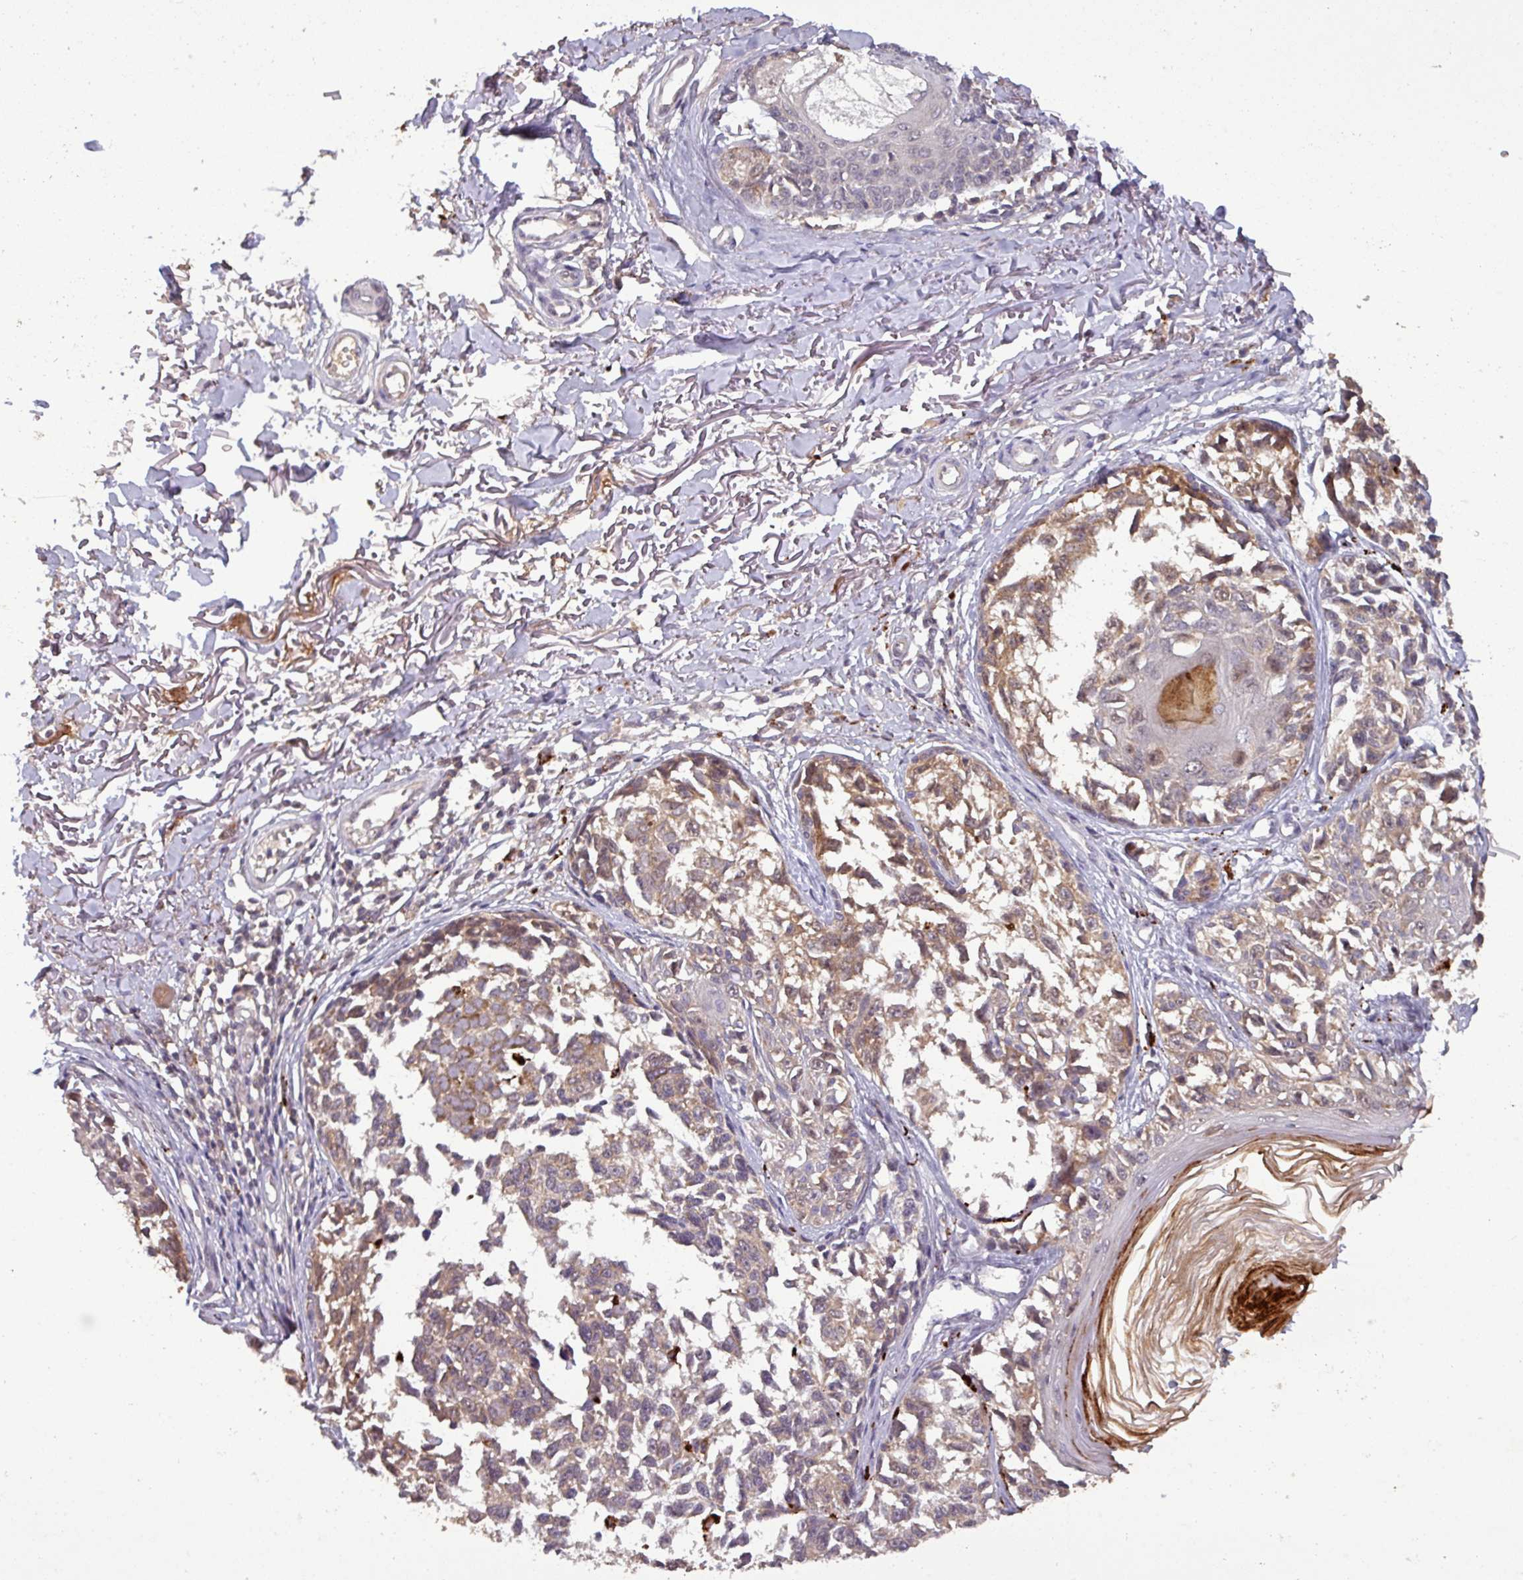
{"staining": {"intensity": "moderate", "quantity": "25%-75%", "location": "cytoplasmic/membranous"}, "tissue": "melanoma", "cell_type": "Tumor cells", "image_type": "cancer", "snomed": [{"axis": "morphology", "description": "Malignant melanoma, NOS"}, {"axis": "topography", "description": "Skin"}], "caption": "Tumor cells display medium levels of moderate cytoplasmic/membranous staining in about 25%-75% of cells in malignant melanoma.", "gene": "PUS1", "patient": {"sex": "male", "age": 73}}